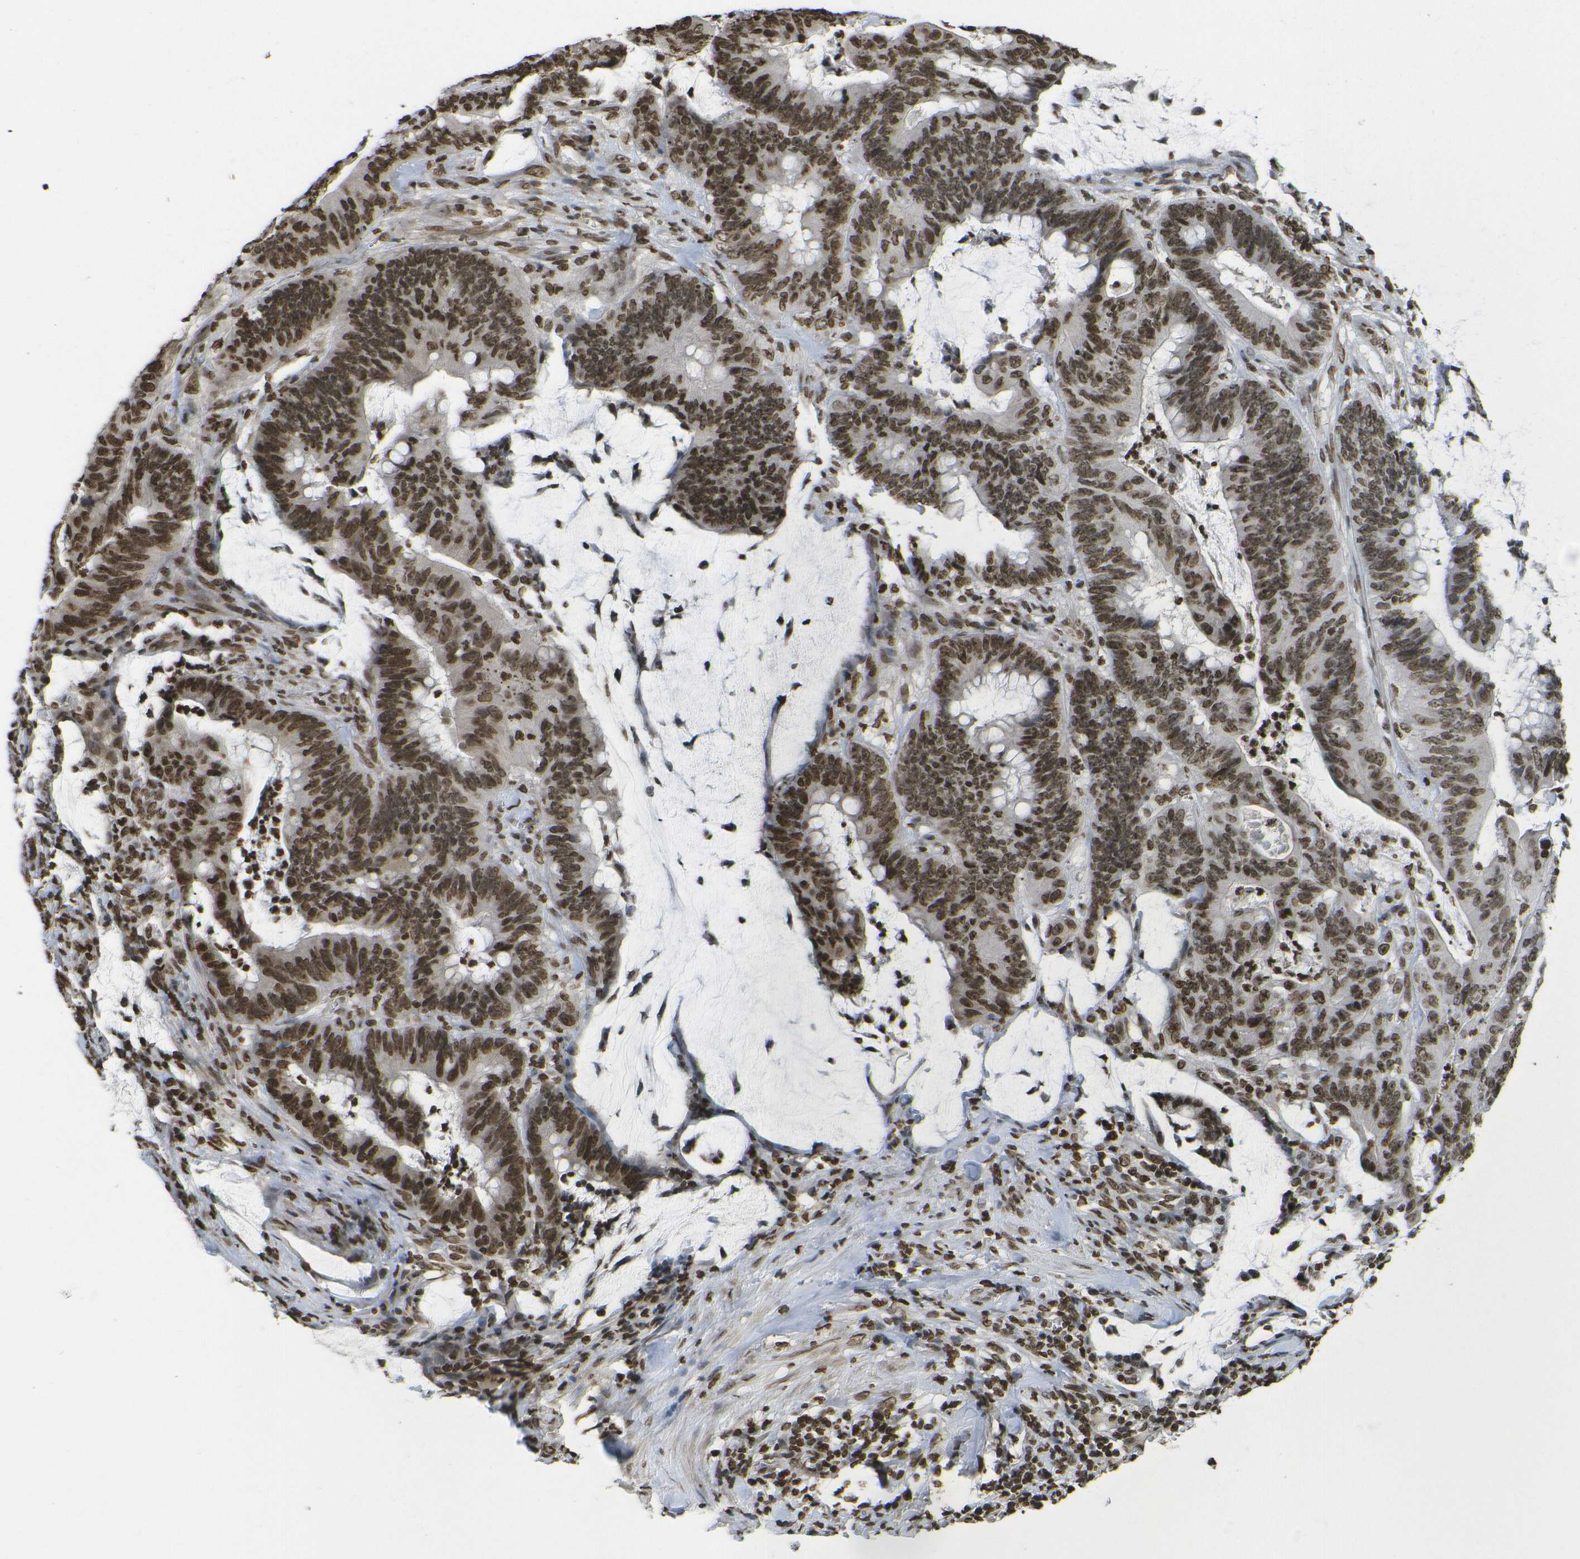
{"staining": {"intensity": "strong", "quantity": ">75%", "location": "nuclear"}, "tissue": "colorectal cancer", "cell_type": "Tumor cells", "image_type": "cancer", "snomed": [{"axis": "morphology", "description": "Adenocarcinoma, NOS"}, {"axis": "topography", "description": "Colon"}], "caption": "A histopathology image showing strong nuclear positivity in approximately >75% of tumor cells in adenocarcinoma (colorectal), as visualized by brown immunohistochemical staining.", "gene": "H4C16", "patient": {"sex": "male", "age": 45}}